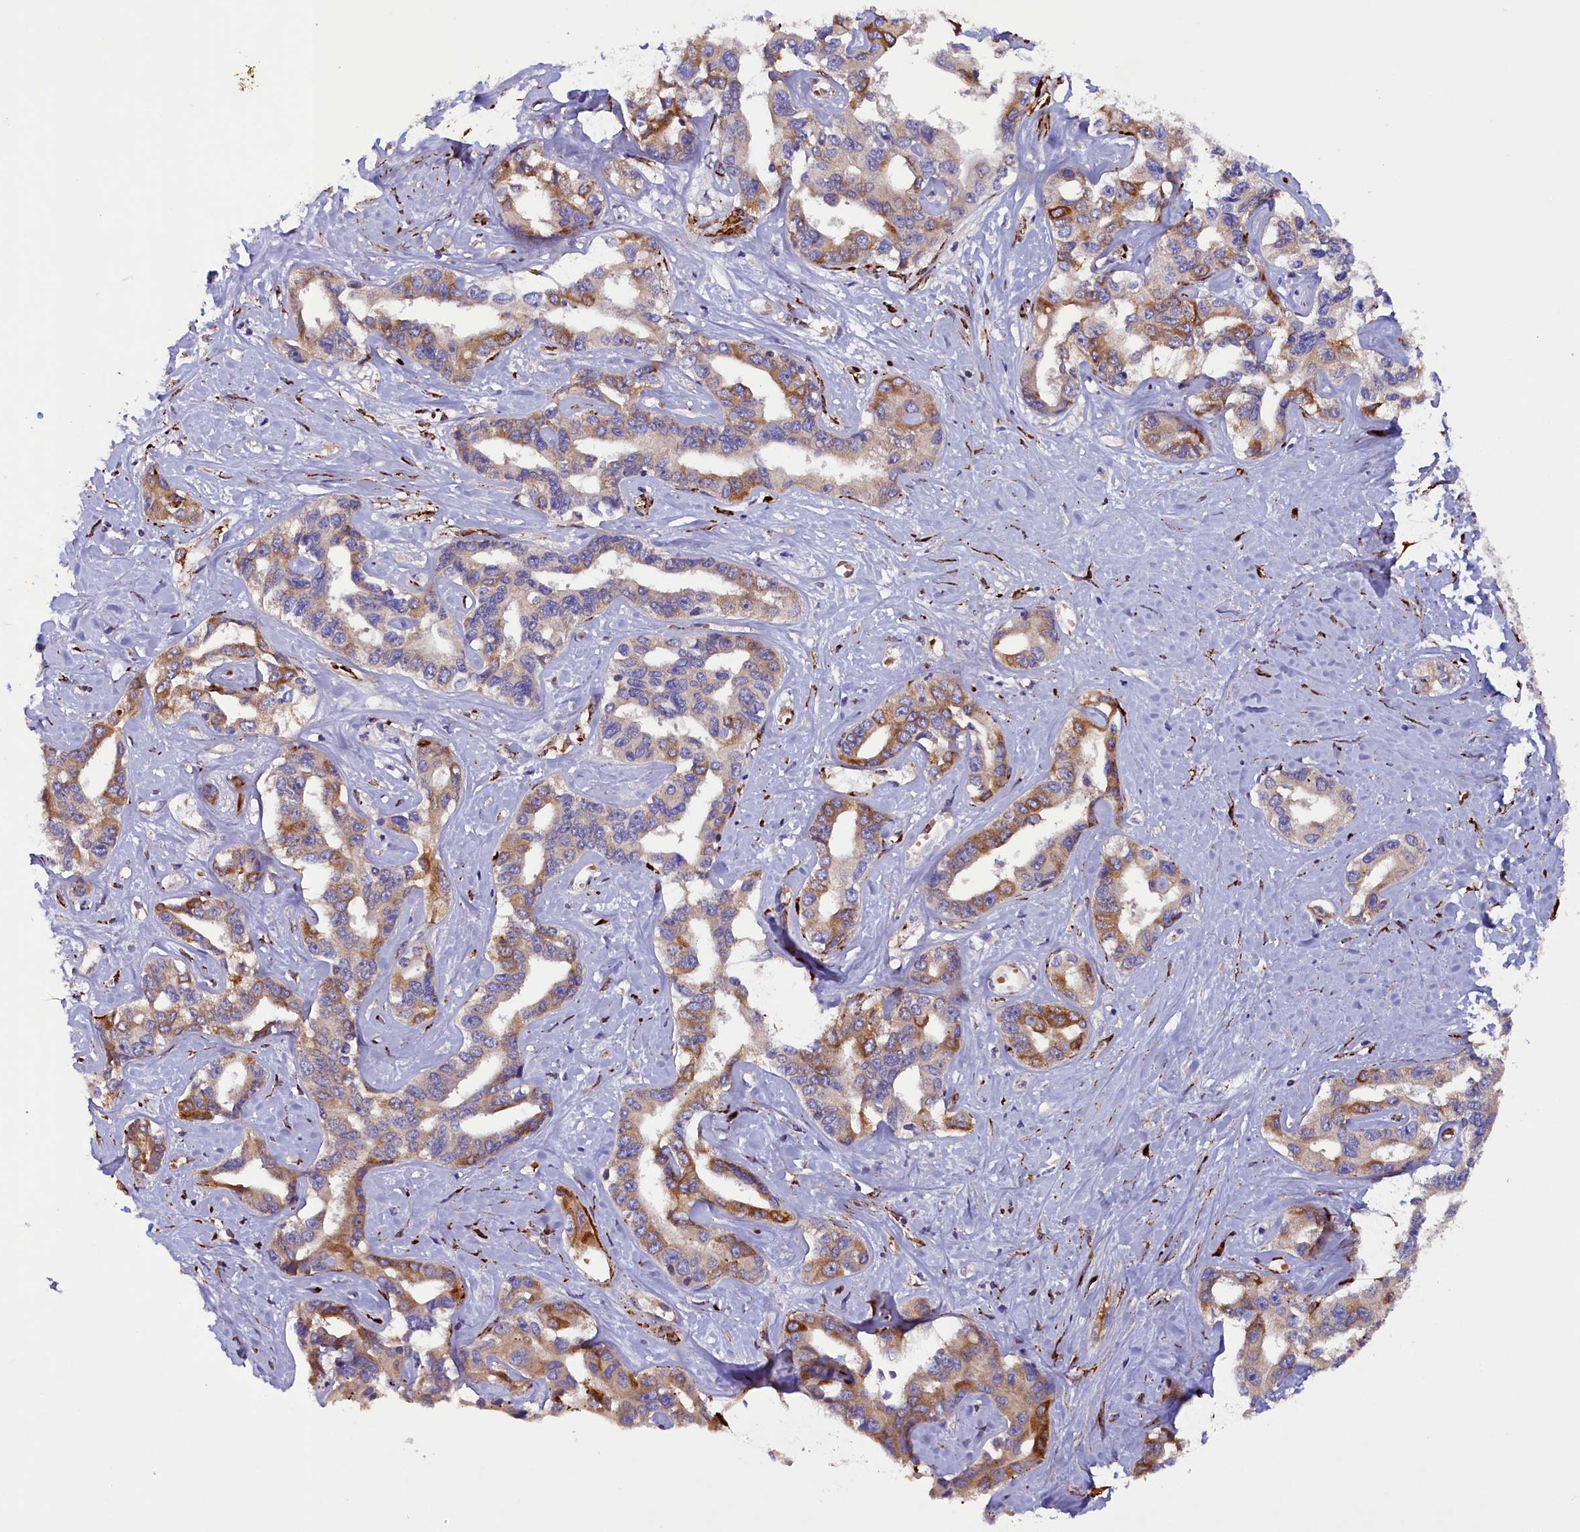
{"staining": {"intensity": "moderate", "quantity": ">75%", "location": "cytoplasmic/membranous"}, "tissue": "liver cancer", "cell_type": "Tumor cells", "image_type": "cancer", "snomed": [{"axis": "morphology", "description": "Cholangiocarcinoma"}, {"axis": "topography", "description": "Liver"}], "caption": "Cholangiocarcinoma (liver) stained with DAB (3,3'-diaminobenzidine) immunohistochemistry (IHC) displays medium levels of moderate cytoplasmic/membranous expression in approximately >75% of tumor cells.", "gene": "ARRDC4", "patient": {"sex": "male", "age": 59}}